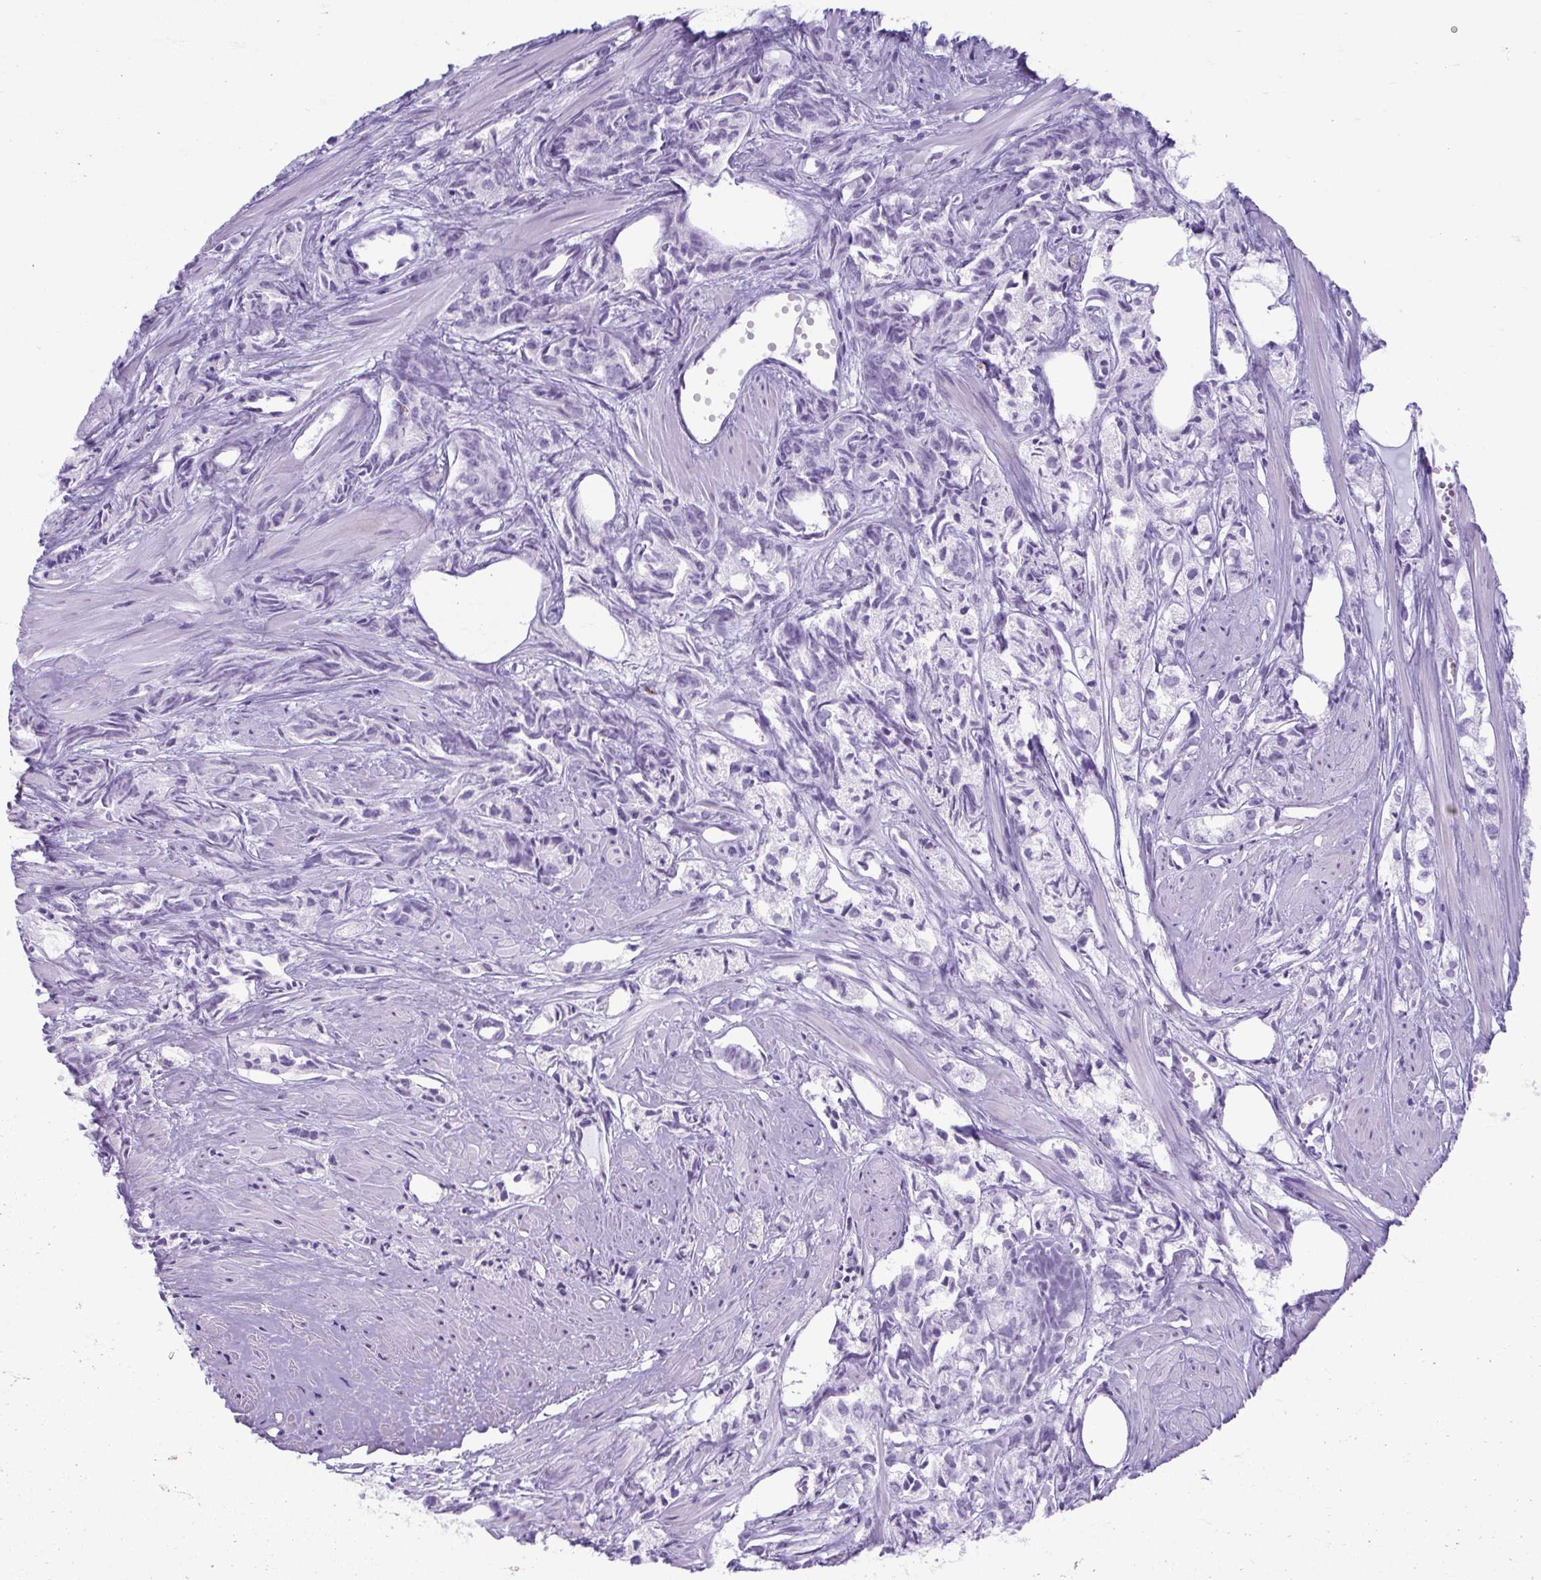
{"staining": {"intensity": "negative", "quantity": "none", "location": "none"}, "tissue": "prostate cancer", "cell_type": "Tumor cells", "image_type": "cancer", "snomed": [{"axis": "morphology", "description": "Adenocarcinoma, High grade"}, {"axis": "topography", "description": "Prostate"}], "caption": "High magnification brightfield microscopy of prostate cancer (adenocarcinoma (high-grade)) stained with DAB (3,3'-diaminobenzidine) (brown) and counterstained with hematoxylin (blue): tumor cells show no significant staining.", "gene": "TCEAL3", "patient": {"sex": "male", "age": 58}}